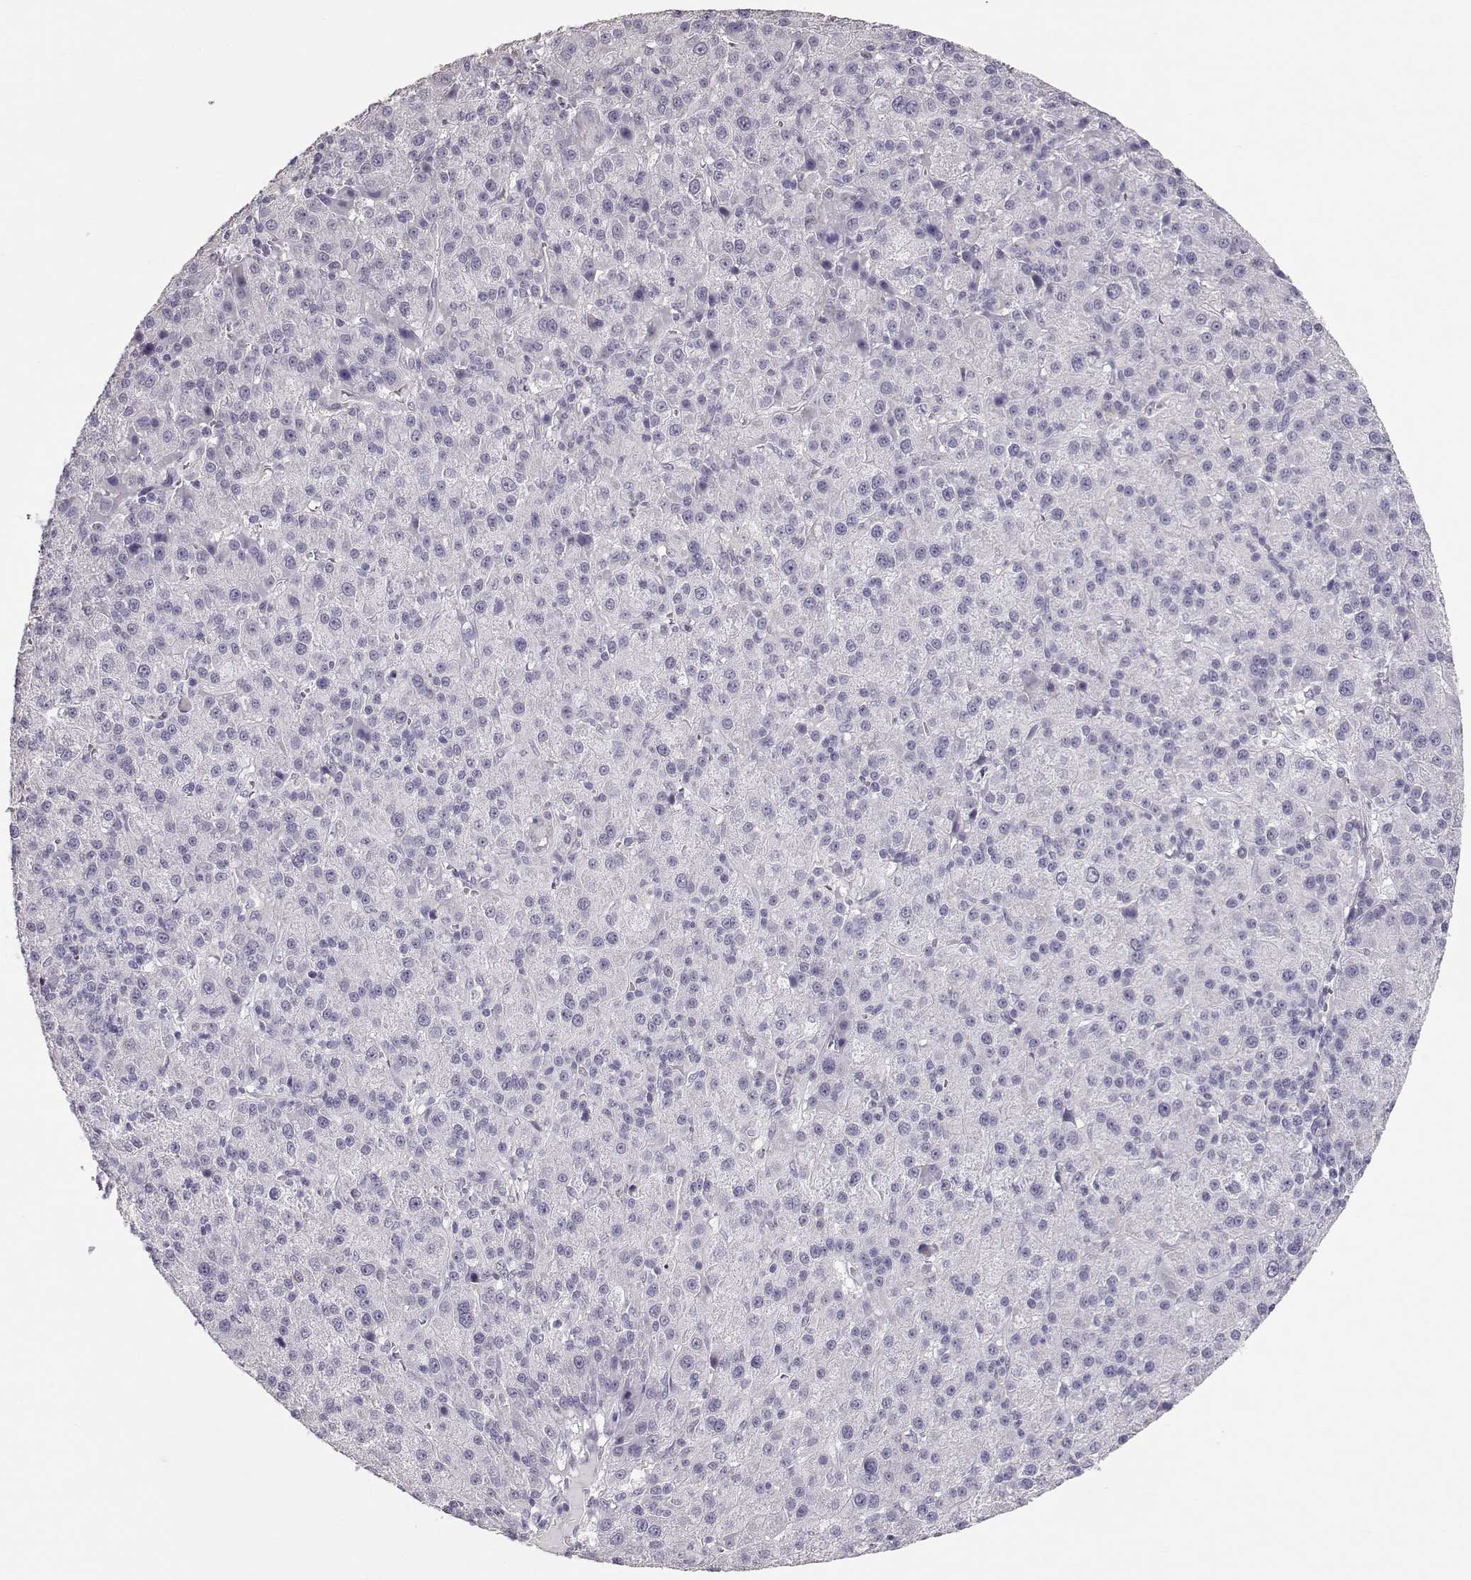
{"staining": {"intensity": "negative", "quantity": "none", "location": "none"}, "tissue": "liver cancer", "cell_type": "Tumor cells", "image_type": "cancer", "snomed": [{"axis": "morphology", "description": "Carcinoma, Hepatocellular, NOS"}, {"axis": "topography", "description": "Liver"}], "caption": "Immunohistochemistry photomicrograph of human liver cancer stained for a protein (brown), which displays no positivity in tumor cells.", "gene": "POU1F1", "patient": {"sex": "female", "age": 60}}